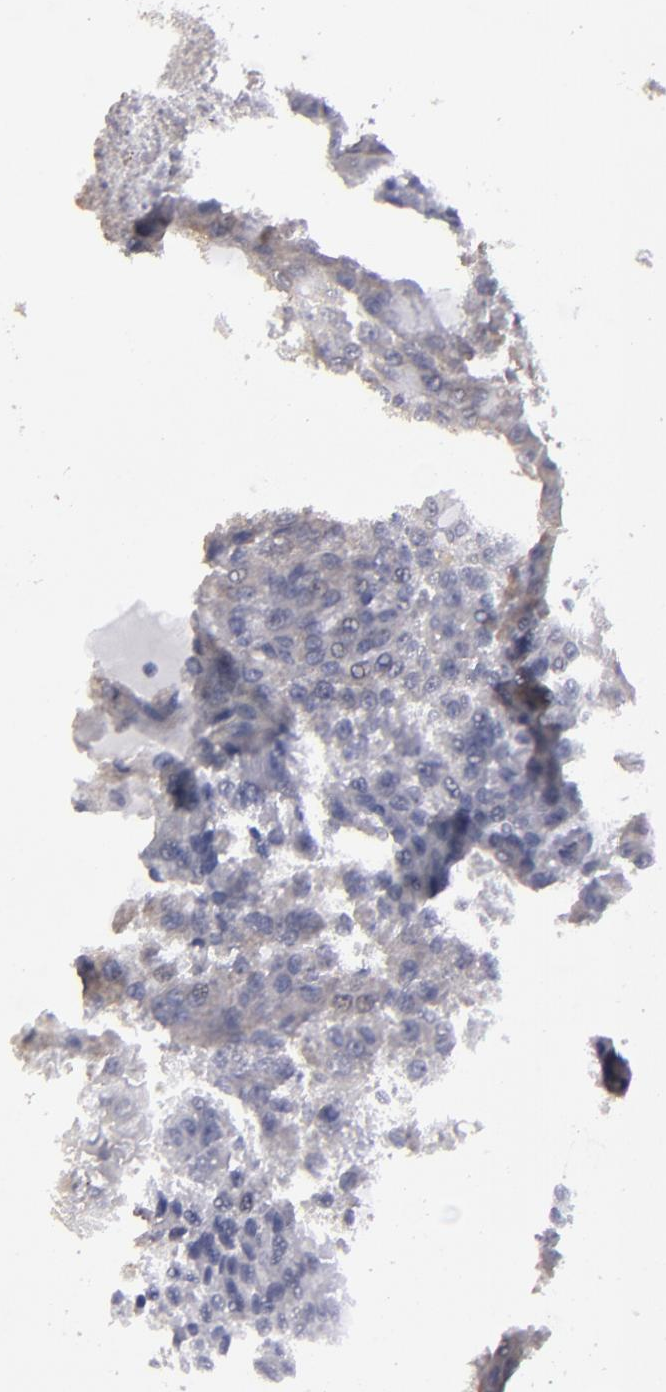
{"staining": {"intensity": "weak", "quantity": "25%-75%", "location": "cytoplasmic/membranous"}, "tissue": "renal cancer", "cell_type": "Tumor cells", "image_type": "cancer", "snomed": [{"axis": "morphology", "description": "Adenocarcinoma, NOS"}, {"axis": "topography", "description": "Kidney"}], "caption": "Renal cancer stained with DAB (3,3'-diaminobenzidine) IHC reveals low levels of weak cytoplasmic/membranous staining in about 25%-75% of tumor cells.", "gene": "ZNF175", "patient": {"sex": "male", "age": 63}}